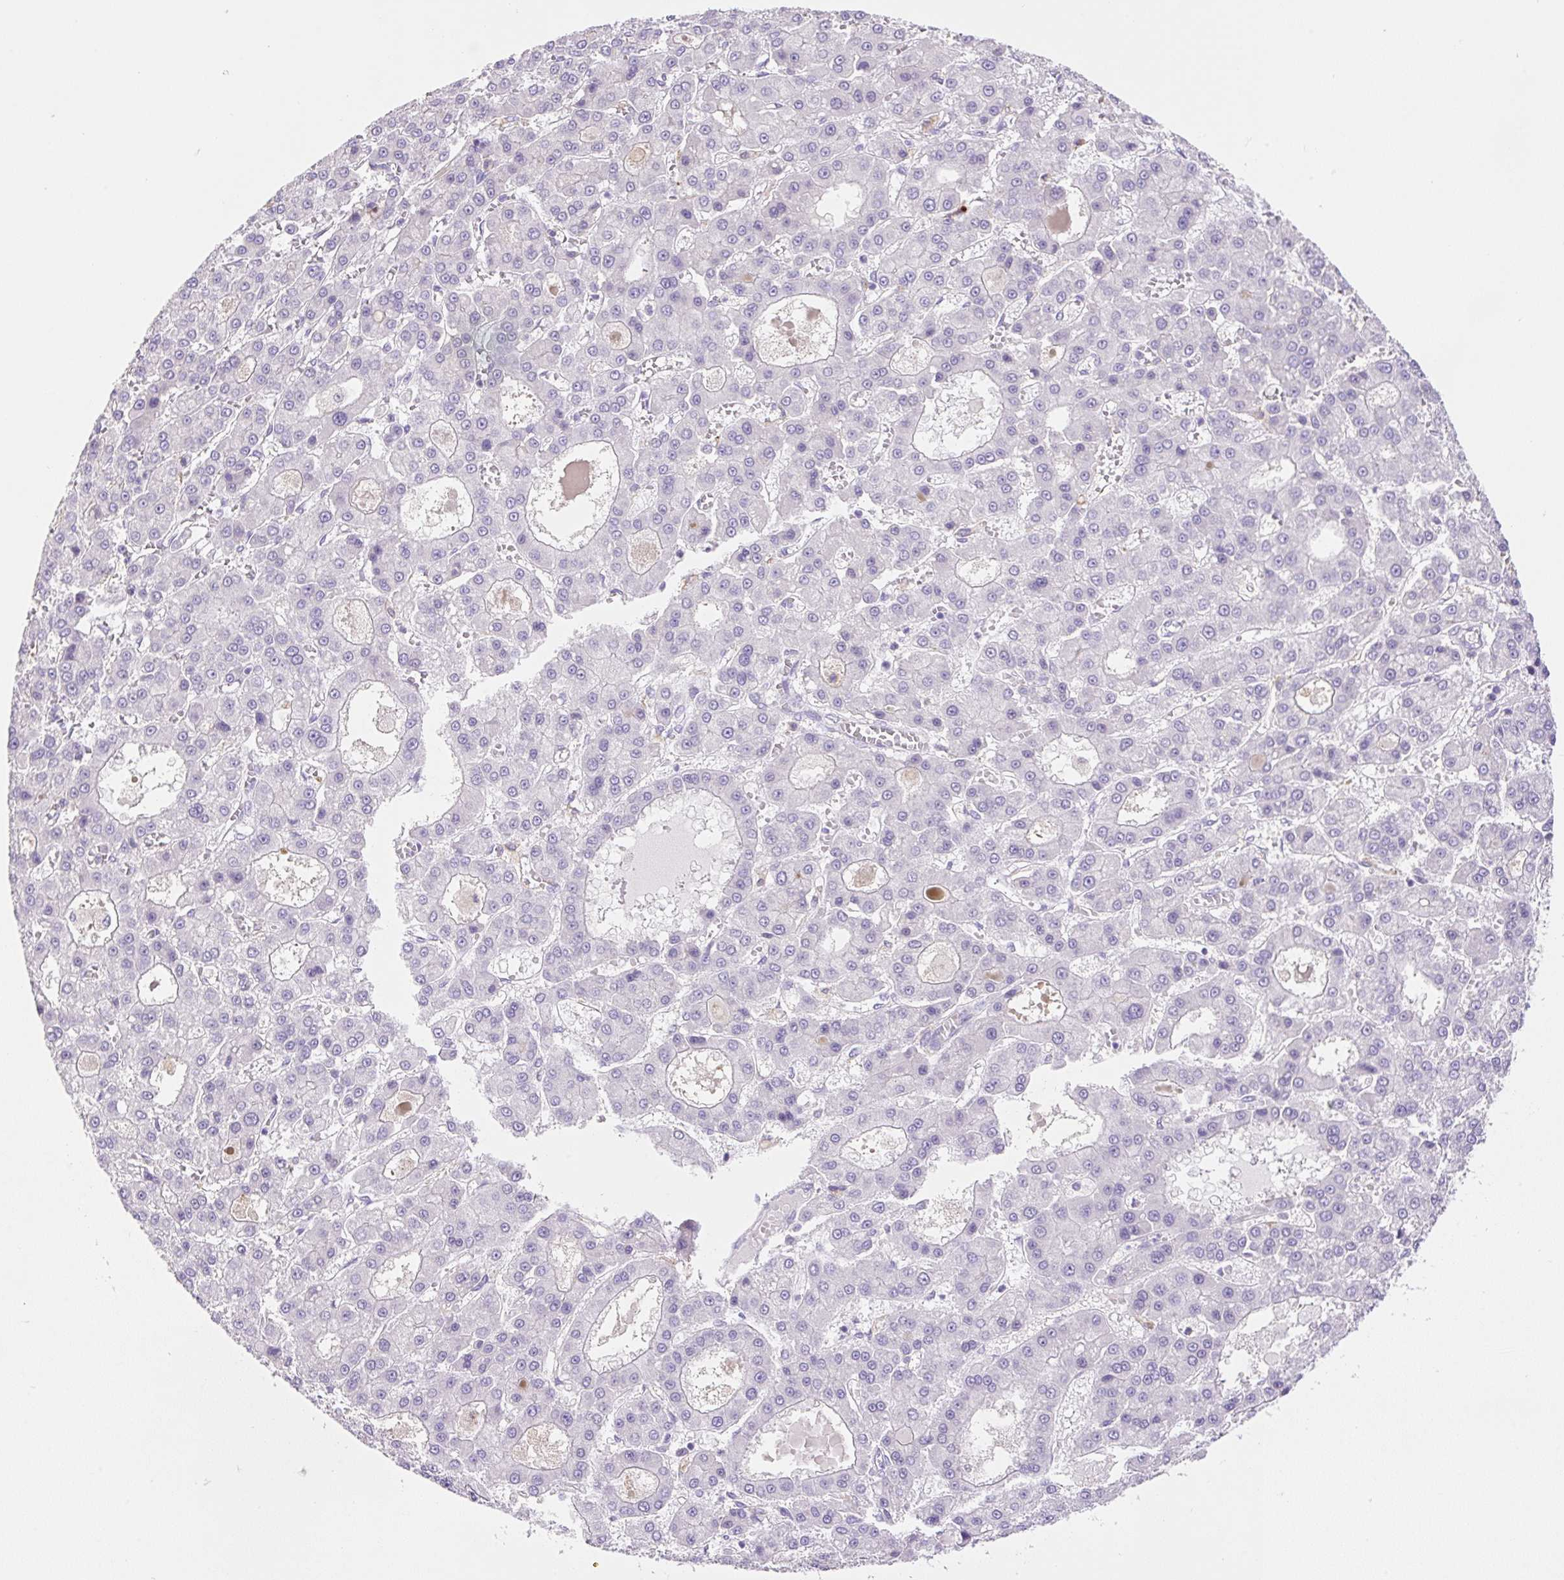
{"staining": {"intensity": "negative", "quantity": "none", "location": "none"}, "tissue": "liver cancer", "cell_type": "Tumor cells", "image_type": "cancer", "snomed": [{"axis": "morphology", "description": "Carcinoma, Hepatocellular, NOS"}, {"axis": "topography", "description": "Liver"}], "caption": "The IHC image has no significant expression in tumor cells of hepatocellular carcinoma (liver) tissue.", "gene": "TDRD15", "patient": {"sex": "male", "age": 70}}